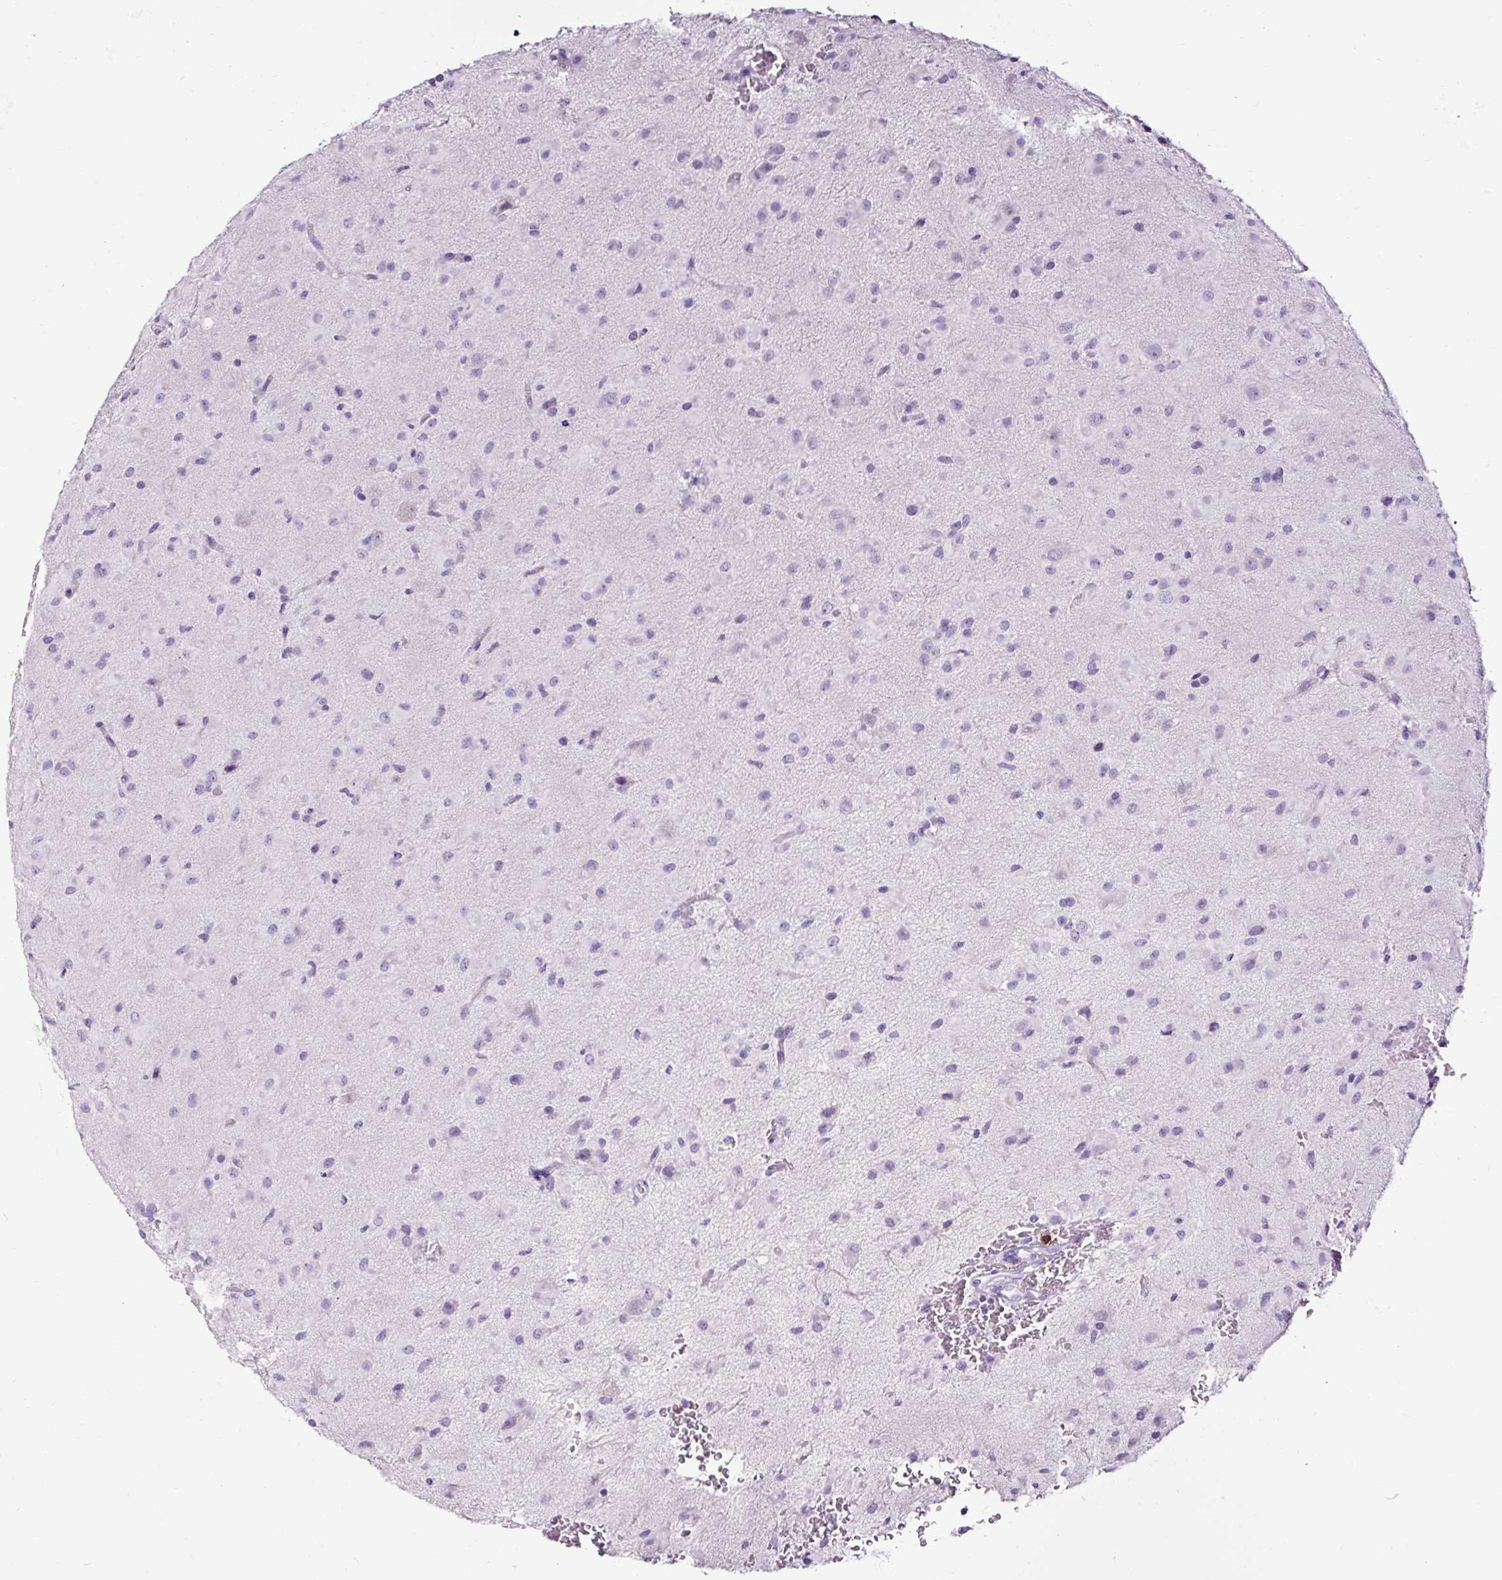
{"staining": {"intensity": "negative", "quantity": "none", "location": "none"}, "tissue": "glioma", "cell_type": "Tumor cells", "image_type": "cancer", "snomed": [{"axis": "morphology", "description": "Glioma, malignant, Low grade"}, {"axis": "topography", "description": "Brain"}], "caption": "High magnification brightfield microscopy of malignant glioma (low-grade) stained with DAB (brown) and counterstained with hematoxylin (blue): tumor cells show no significant positivity.", "gene": "SLC7A8", "patient": {"sex": "male", "age": 58}}